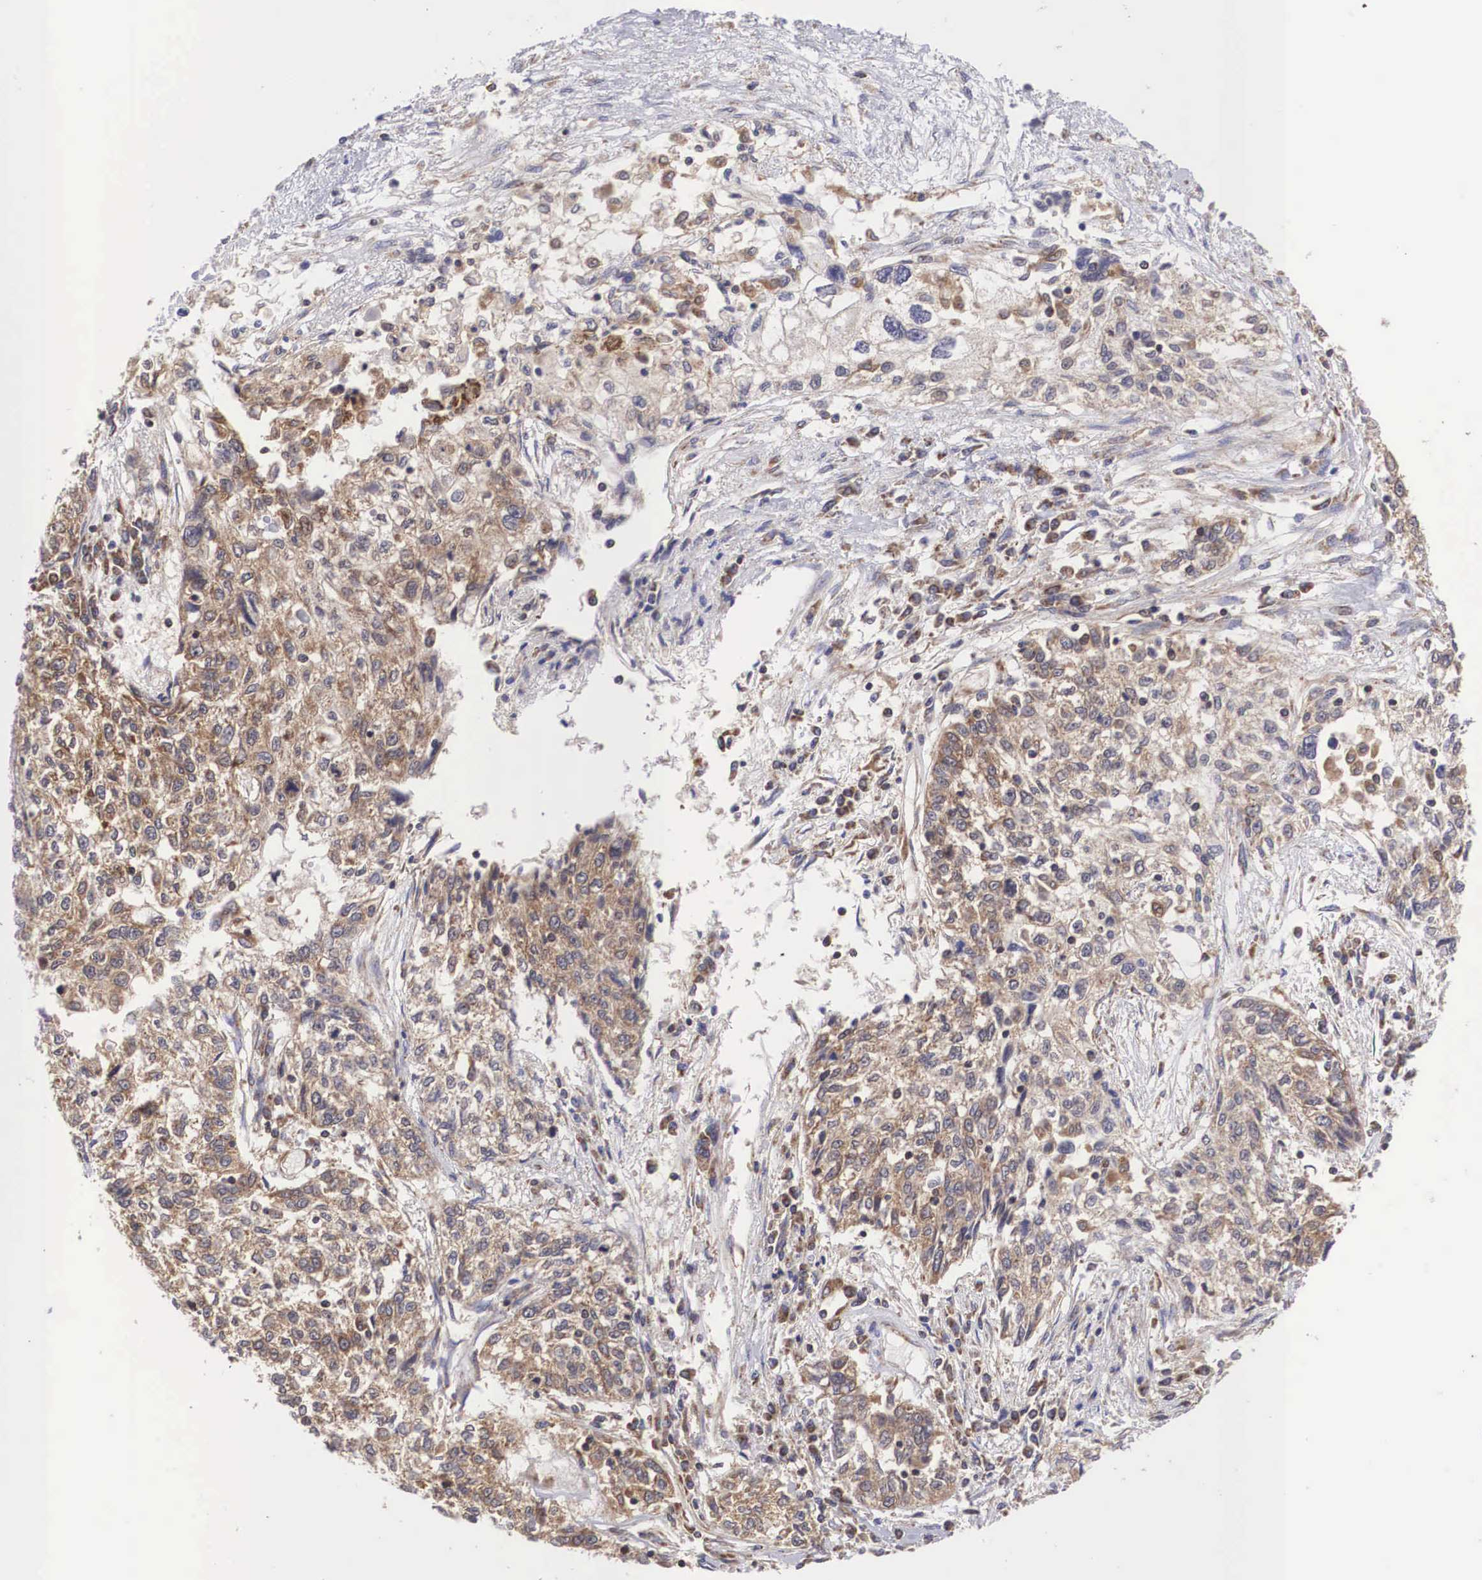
{"staining": {"intensity": "moderate", "quantity": ">75%", "location": "cytoplasmic/membranous"}, "tissue": "cervical cancer", "cell_type": "Tumor cells", "image_type": "cancer", "snomed": [{"axis": "morphology", "description": "Squamous cell carcinoma, NOS"}, {"axis": "topography", "description": "Cervix"}], "caption": "Protein staining exhibits moderate cytoplasmic/membranous expression in approximately >75% of tumor cells in cervical cancer (squamous cell carcinoma). The protein of interest is stained brown, and the nuclei are stained in blue (DAB IHC with brightfield microscopy, high magnification).", "gene": "DHRS1", "patient": {"sex": "female", "age": 57}}